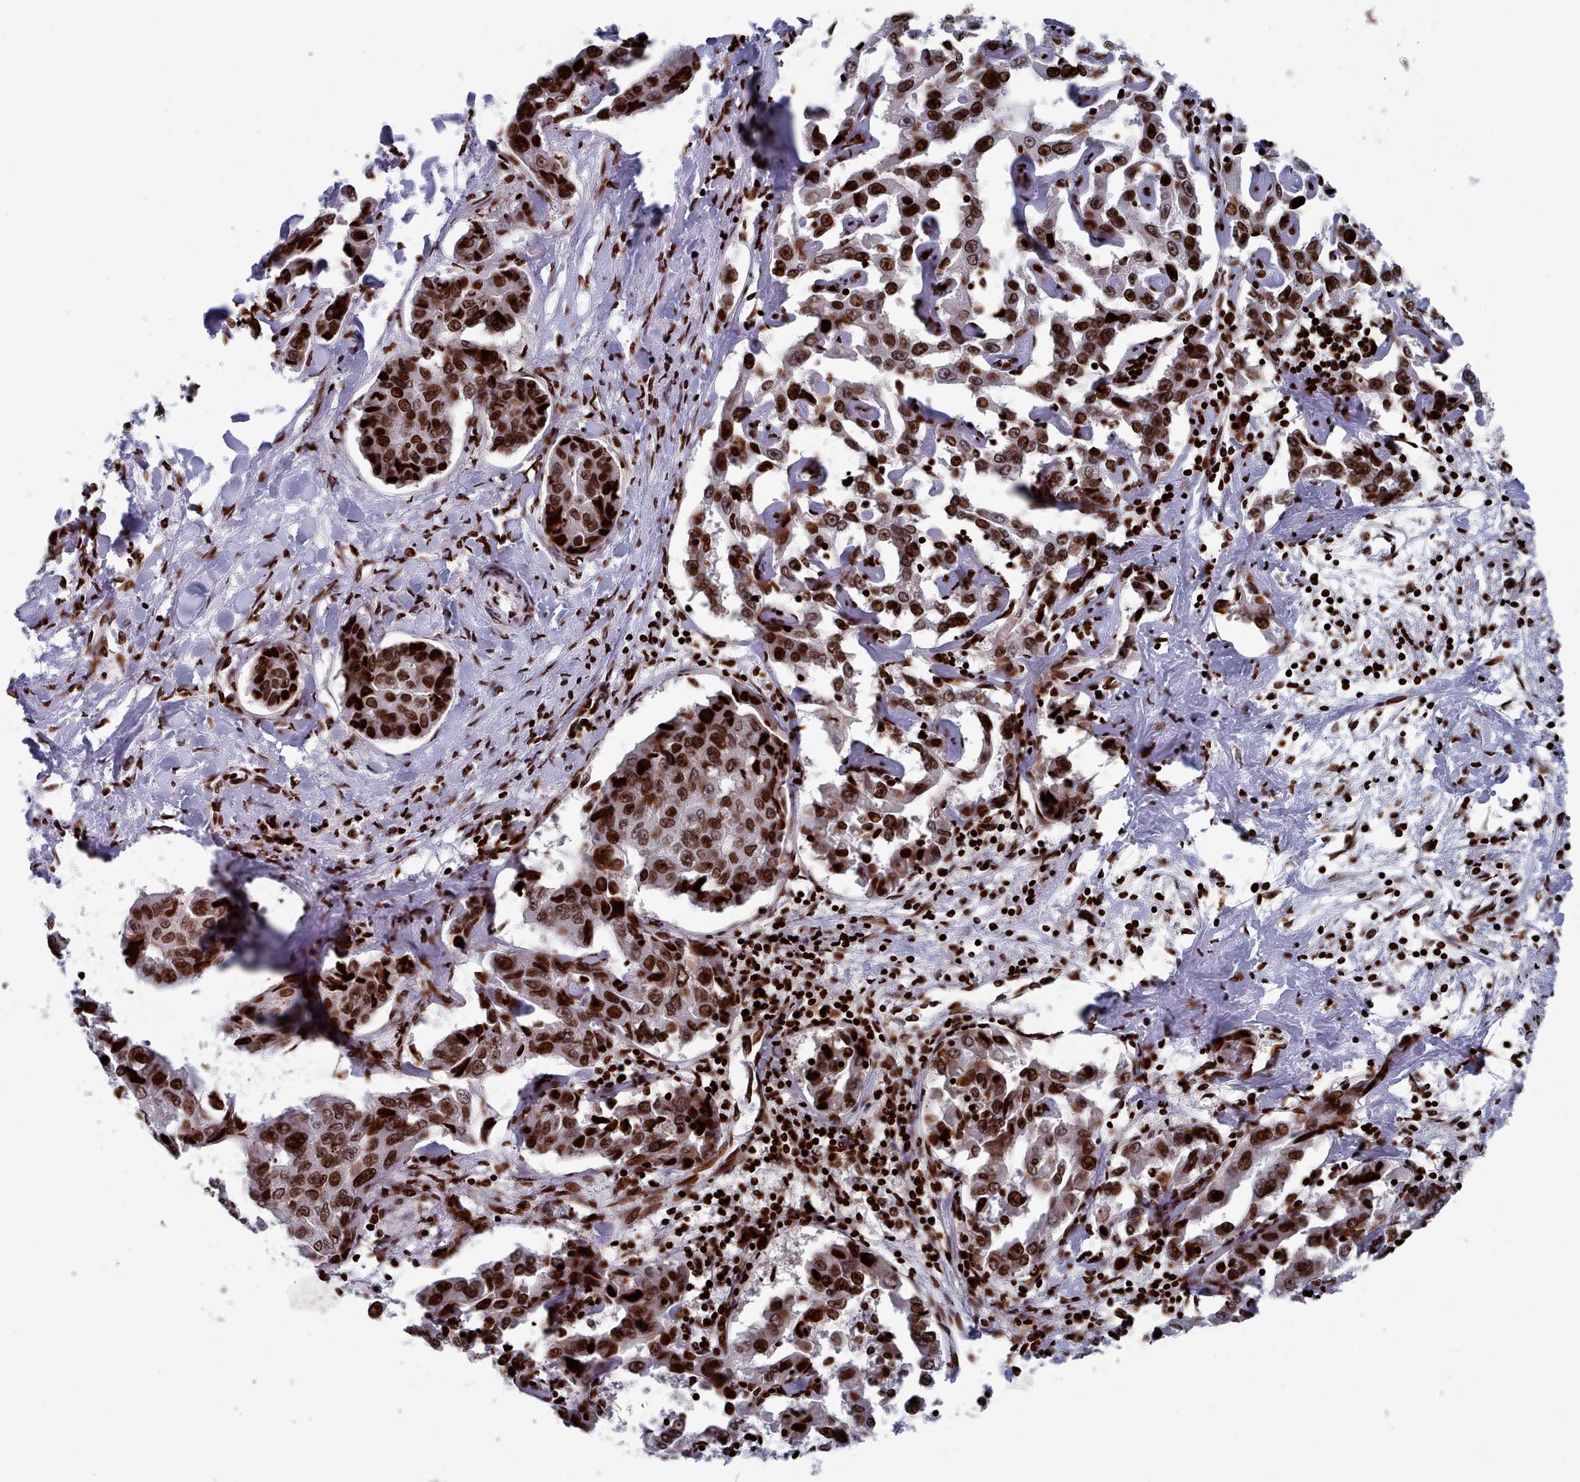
{"staining": {"intensity": "strong", "quantity": ">75%", "location": "nuclear"}, "tissue": "liver cancer", "cell_type": "Tumor cells", "image_type": "cancer", "snomed": [{"axis": "morphology", "description": "Cholangiocarcinoma"}, {"axis": "topography", "description": "Liver"}], "caption": "Human liver cancer (cholangiocarcinoma) stained for a protein (brown) exhibits strong nuclear positive positivity in approximately >75% of tumor cells.", "gene": "PCDHB12", "patient": {"sex": "male", "age": 59}}